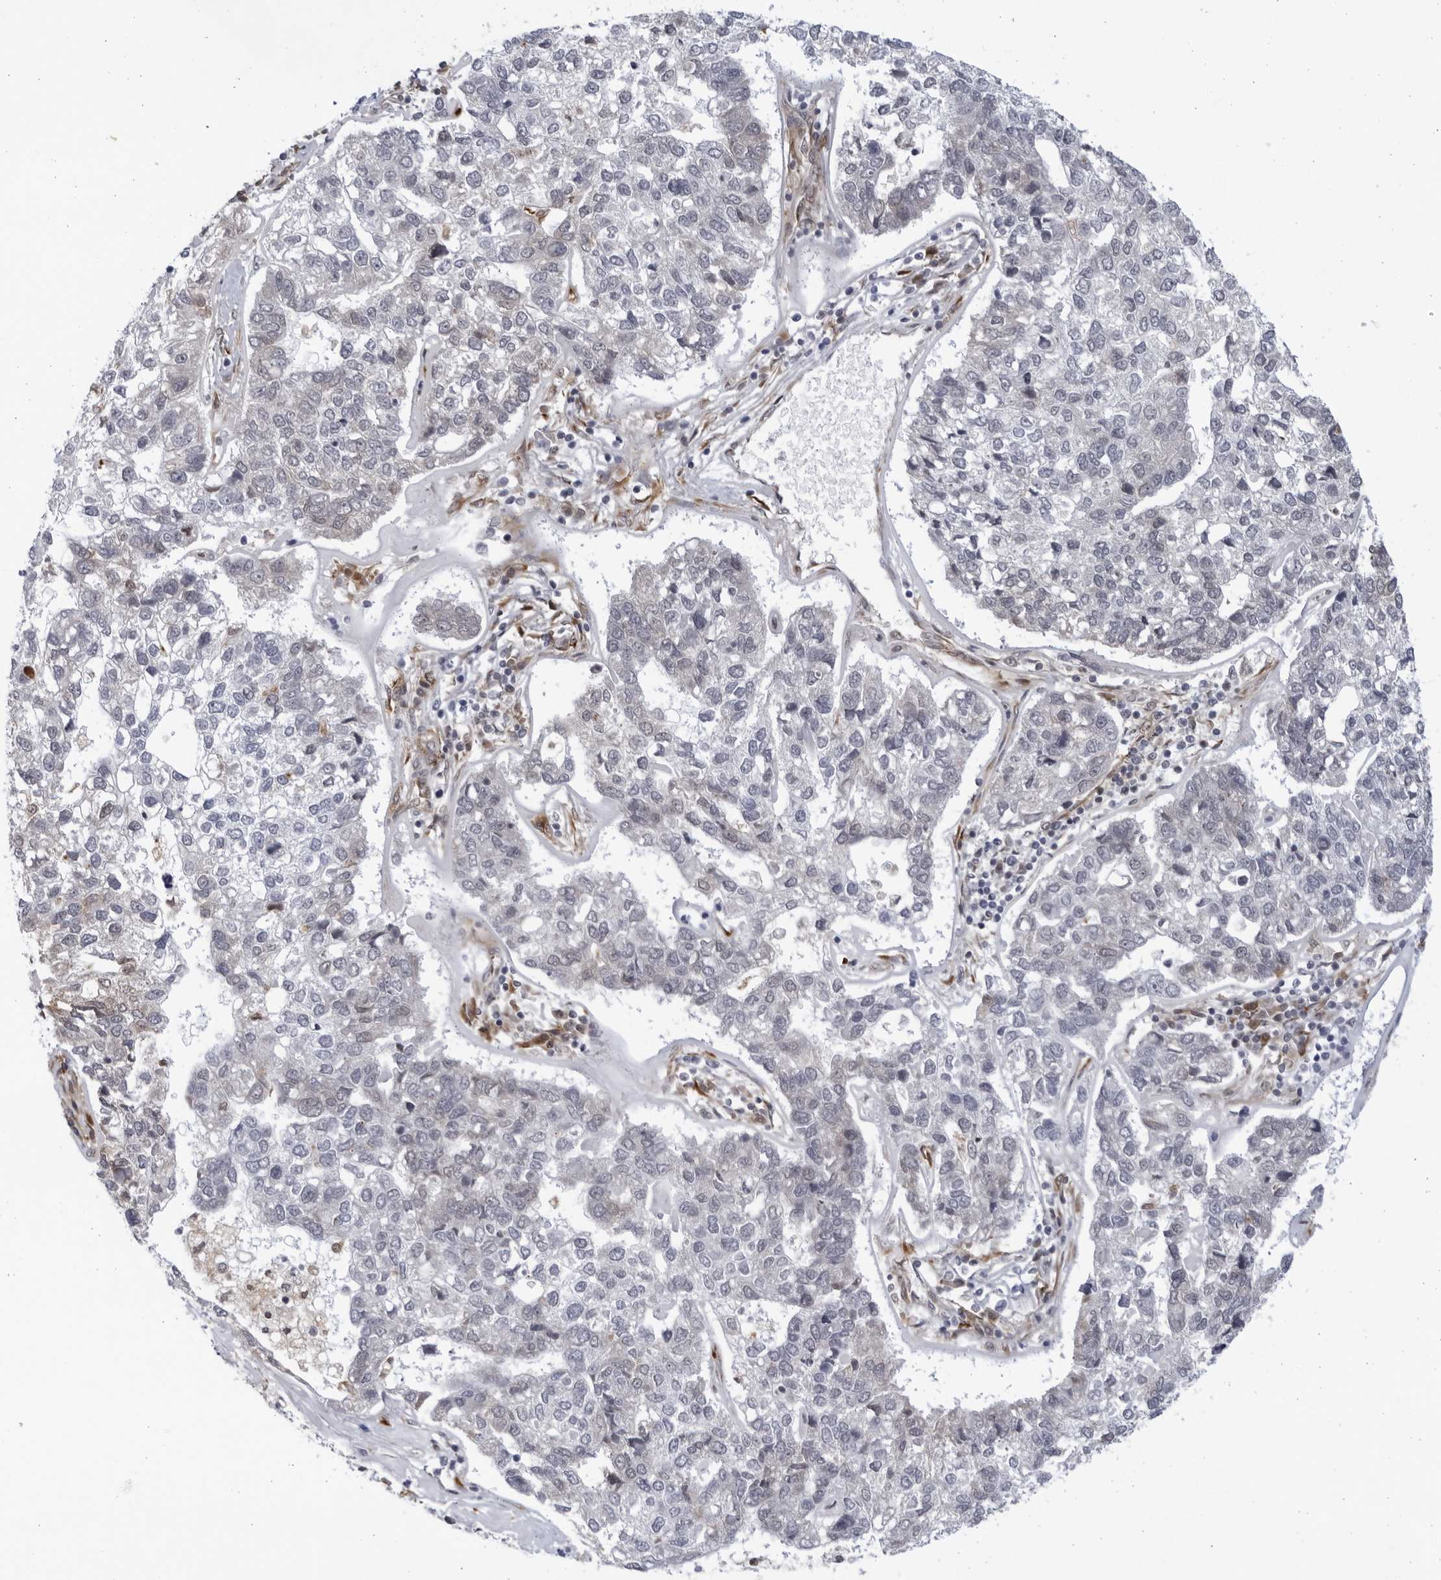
{"staining": {"intensity": "negative", "quantity": "none", "location": "none"}, "tissue": "pancreatic cancer", "cell_type": "Tumor cells", "image_type": "cancer", "snomed": [{"axis": "morphology", "description": "Adenocarcinoma, NOS"}, {"axis": "topography", "description": "Pancreas"}], "caption": "An image of human pancreatic adenocarcinoma is negative for staining in tumor cells.", "gene": "BMP2K", "patient": {"sex": "female", "age": 61}}